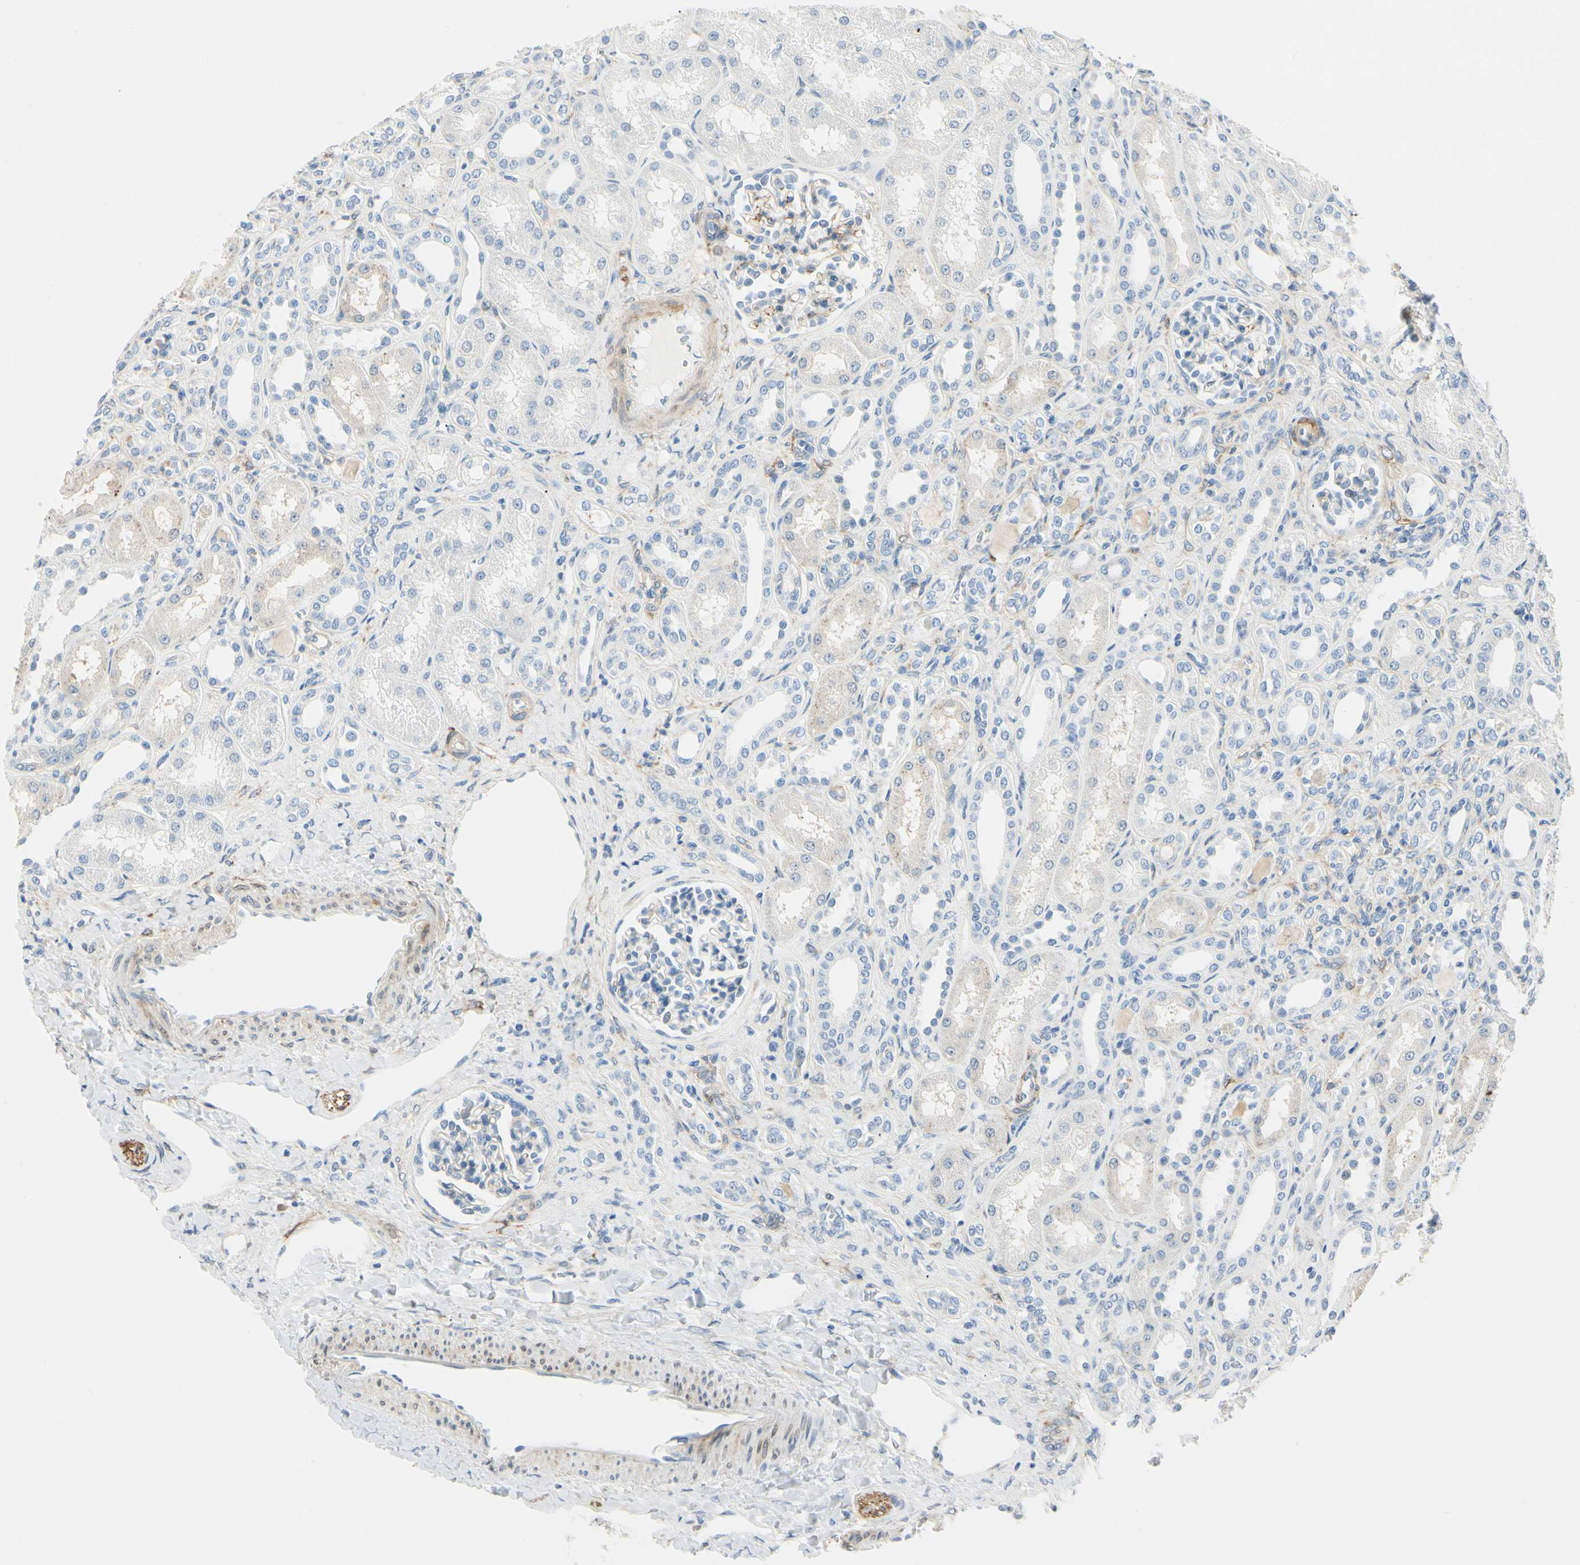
{"staining": {"intensity": "weak", "quantity": "<25%", "location": "cytoplasmic/membranous"}, "tissue": "kidney", "cell_type": "Cells in glomeruli", "image_type": "normal", "snomed": [{"axis": "morphology", "description": "Normal tissue, NOS"}, {"axis": "topography", "description": "Kidney"}], "caption": "Kidney was stained to show a protein in brown. There is no significant positivity in cells in glomeruli. The staining is performed using DAB (3,3'-diaminobenzidine) brown chromogen with nuclei counter-stained in using hematoxylin.", "gene": "AMPH", "patient": {"sex": "male", "age": 7}}